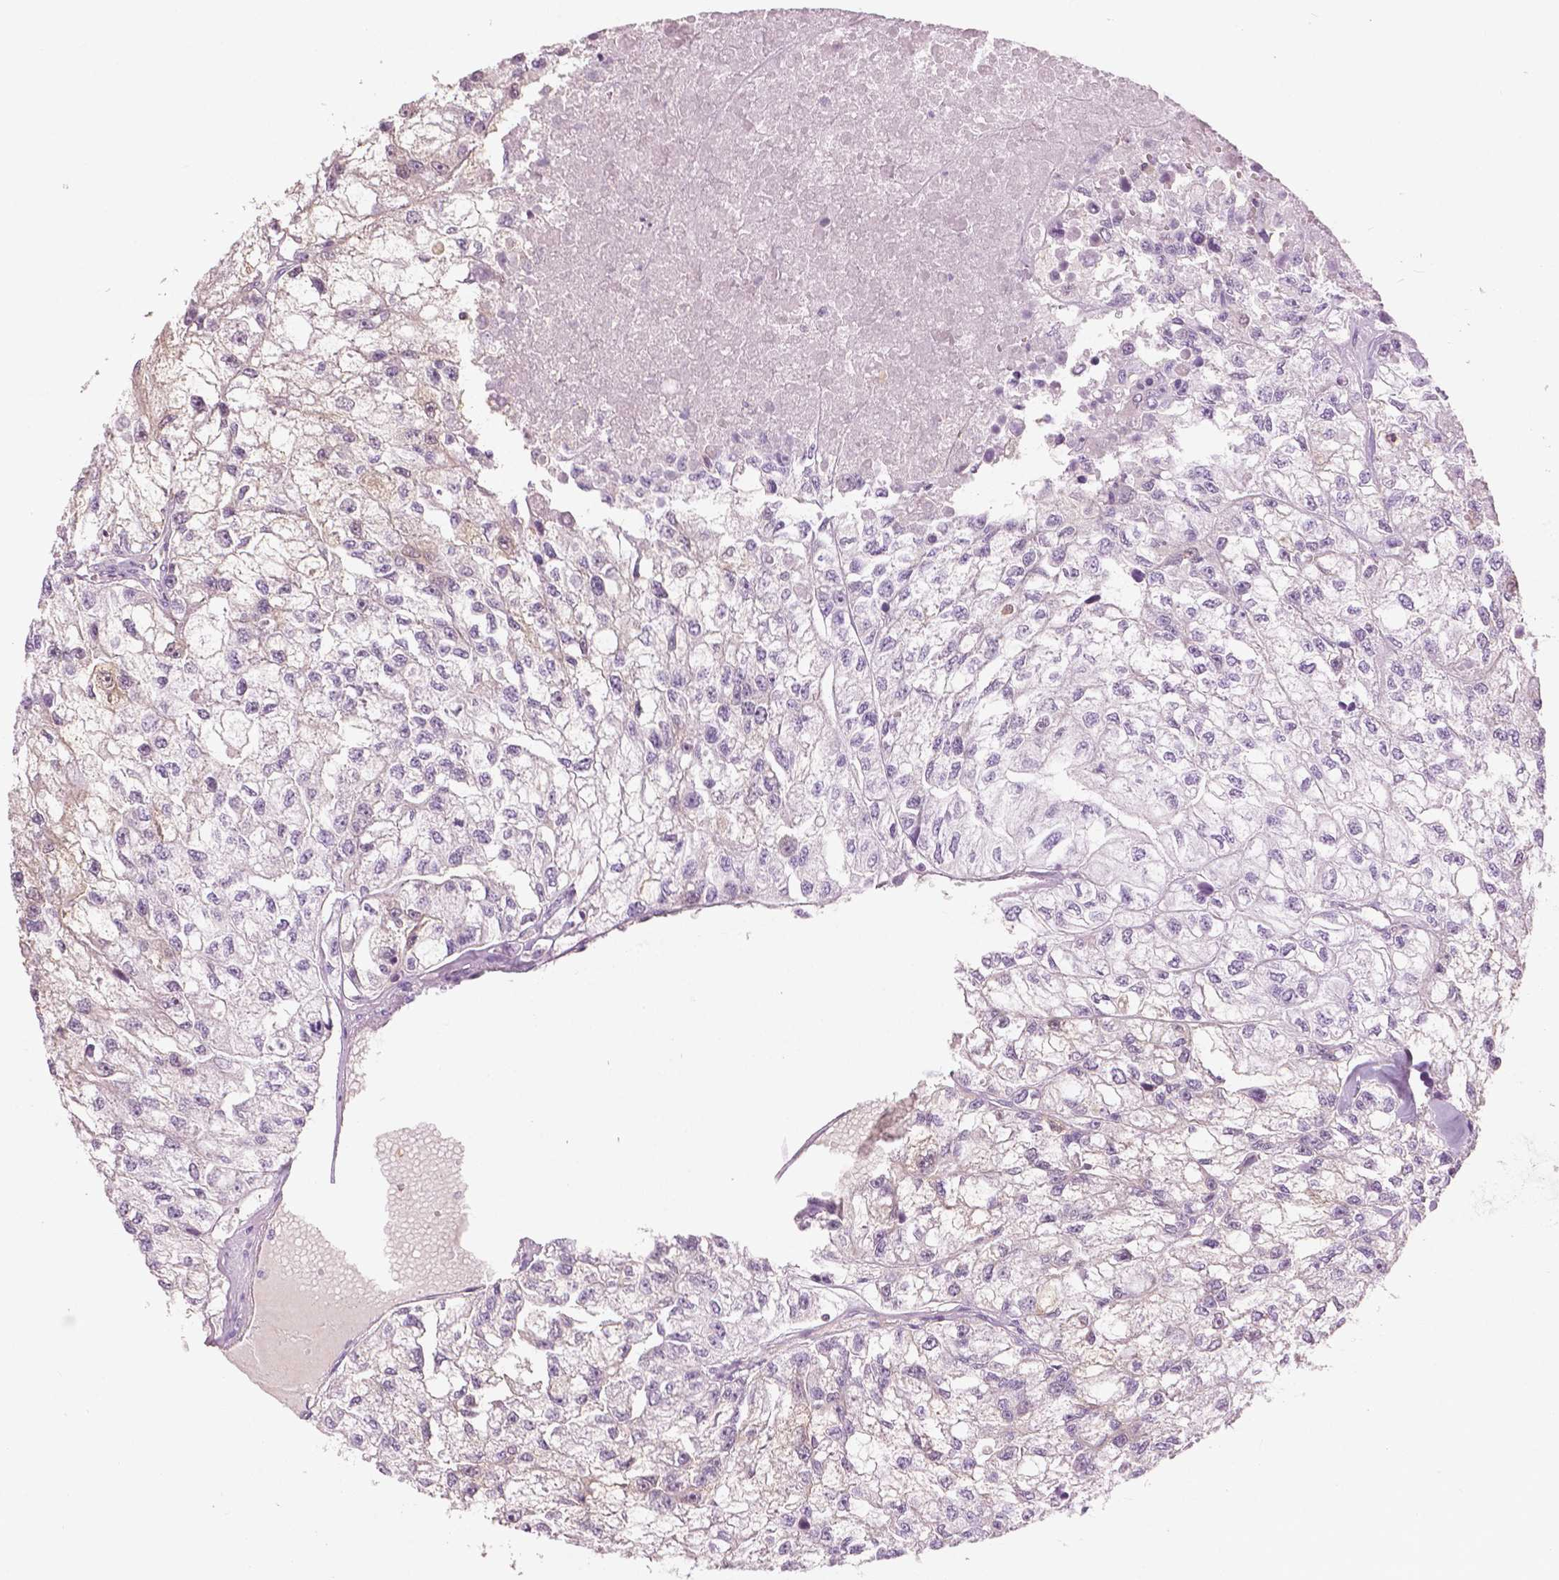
{"staining": {"intensity": "negative", "quantity": "none", "location": "none"}, "tissue": "renal cancer", "cell_type": "Tumor cells", "image_type": "cancer", "snomed": [{"axis": "morphology", "description": "Adenocarcinoma, NOS"}, {"axis": "topography", "description": "Kidney"}], "caption": "IHC image of renal cancer (adenocarcinoma) stained for a protein (brown), which reveals no positivity in tumor cells. (DAB IHC, high magnification).", "gene": "GALM", "patient": {"sex": "male", "age": 56}}